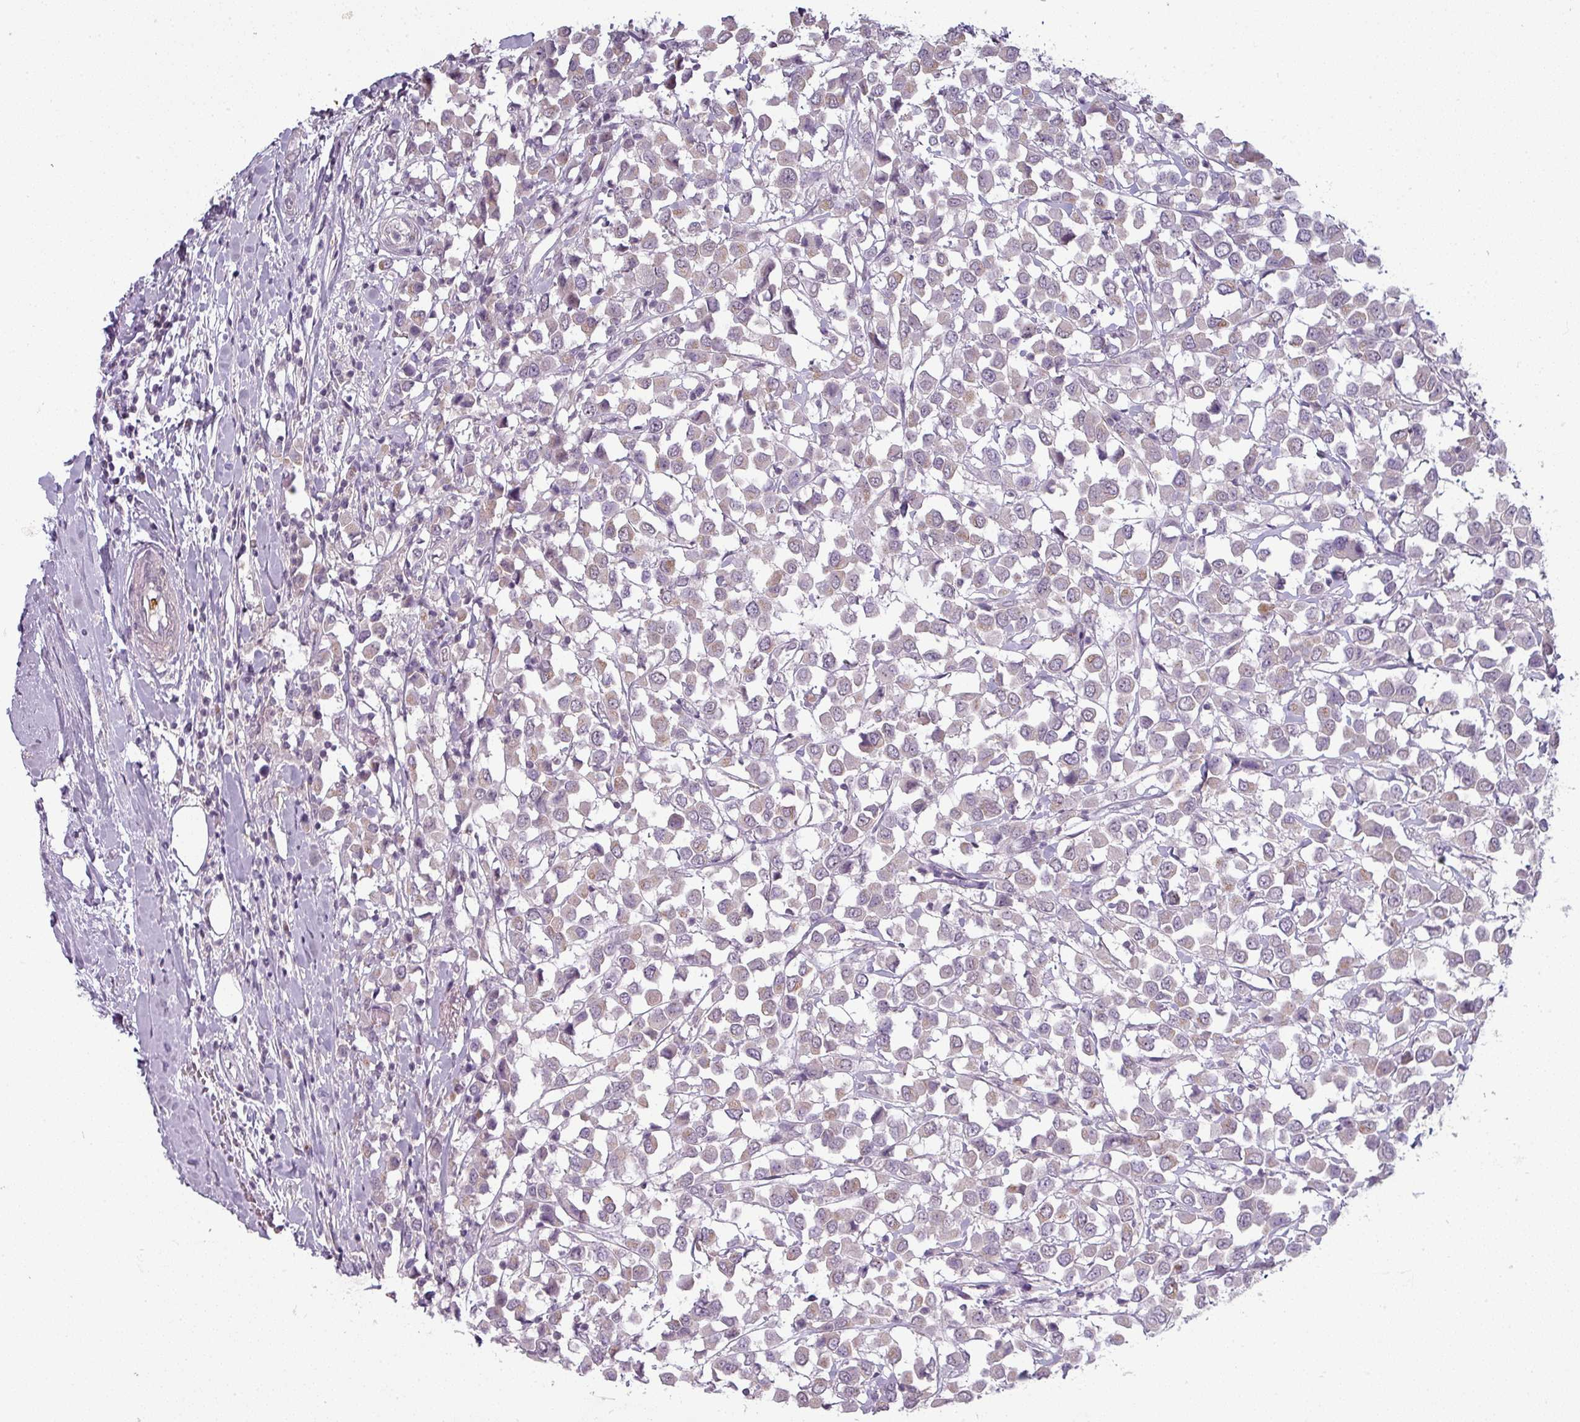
{"staining": {"intensity": "weak", "quantity": "25%-75%", "location": "cytoplasmic/membranous"}, "tissue": "breast cancer", "cell_type": "Tumor cells", "image_type": "cancer", "snomed": [{"axis": "morphology", "description": "Duct carcinoma"}, {"axis": "topography", "description": "Breast"}], "caption": "The immunohistochemical stain labels weak cytoplasmic/membranous positivity in tumor cells of breast cancer (invasive ductal carcinoma) tissue. (DAB (3,3'-diaminobenzidine) IHC, brown staining for protein, blue staining for nuclei).", "gene": "MAGEC3", "patient": {"sex": "female", "age": 61}}